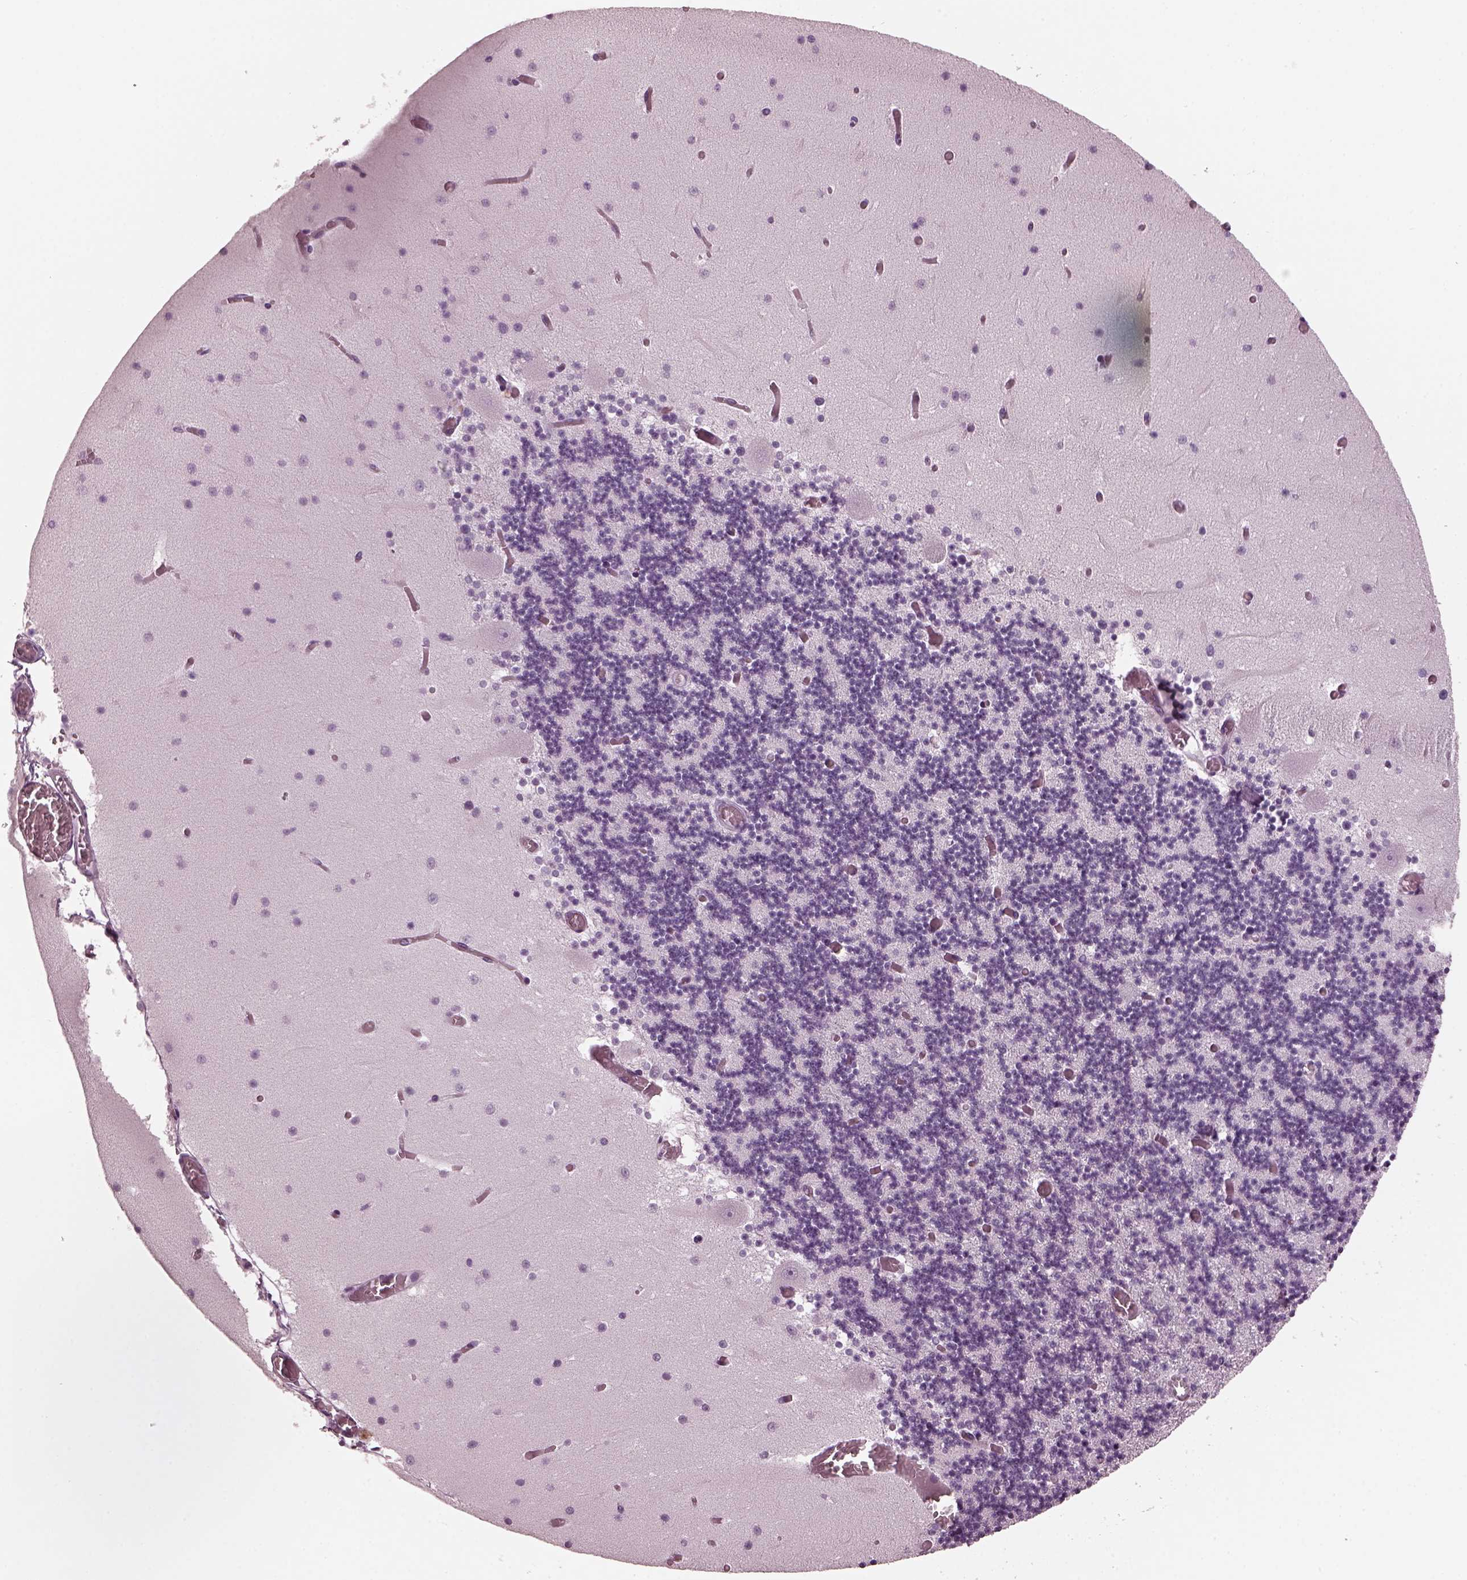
{"staining": {"intensity": "negative", "quantity": "none", "location": "none"}, "tissue": "cerebellum", "cell_type": "Cells in granular layer", "image_type": "normal", "snomed": [{"axis": "morphology", "description": "Normal tissue, NOS"}, {"axis": "topography", "description": "Cerebellum"}], "caption": "This micrograph is of unremarkable cerebellum stained with immunohistochemistry (IHC) to label a protein in brown with the nuclei are counter-stained blue. There is no positivity in cells in granular layer. (DAB (3,3'-diaminobenzidine) immunohistochemistry (IHC) visualized using brightfield microscopy, high magnification).", "gene": "RCVRN", "patient": {"sex": "female", "age": 28}}